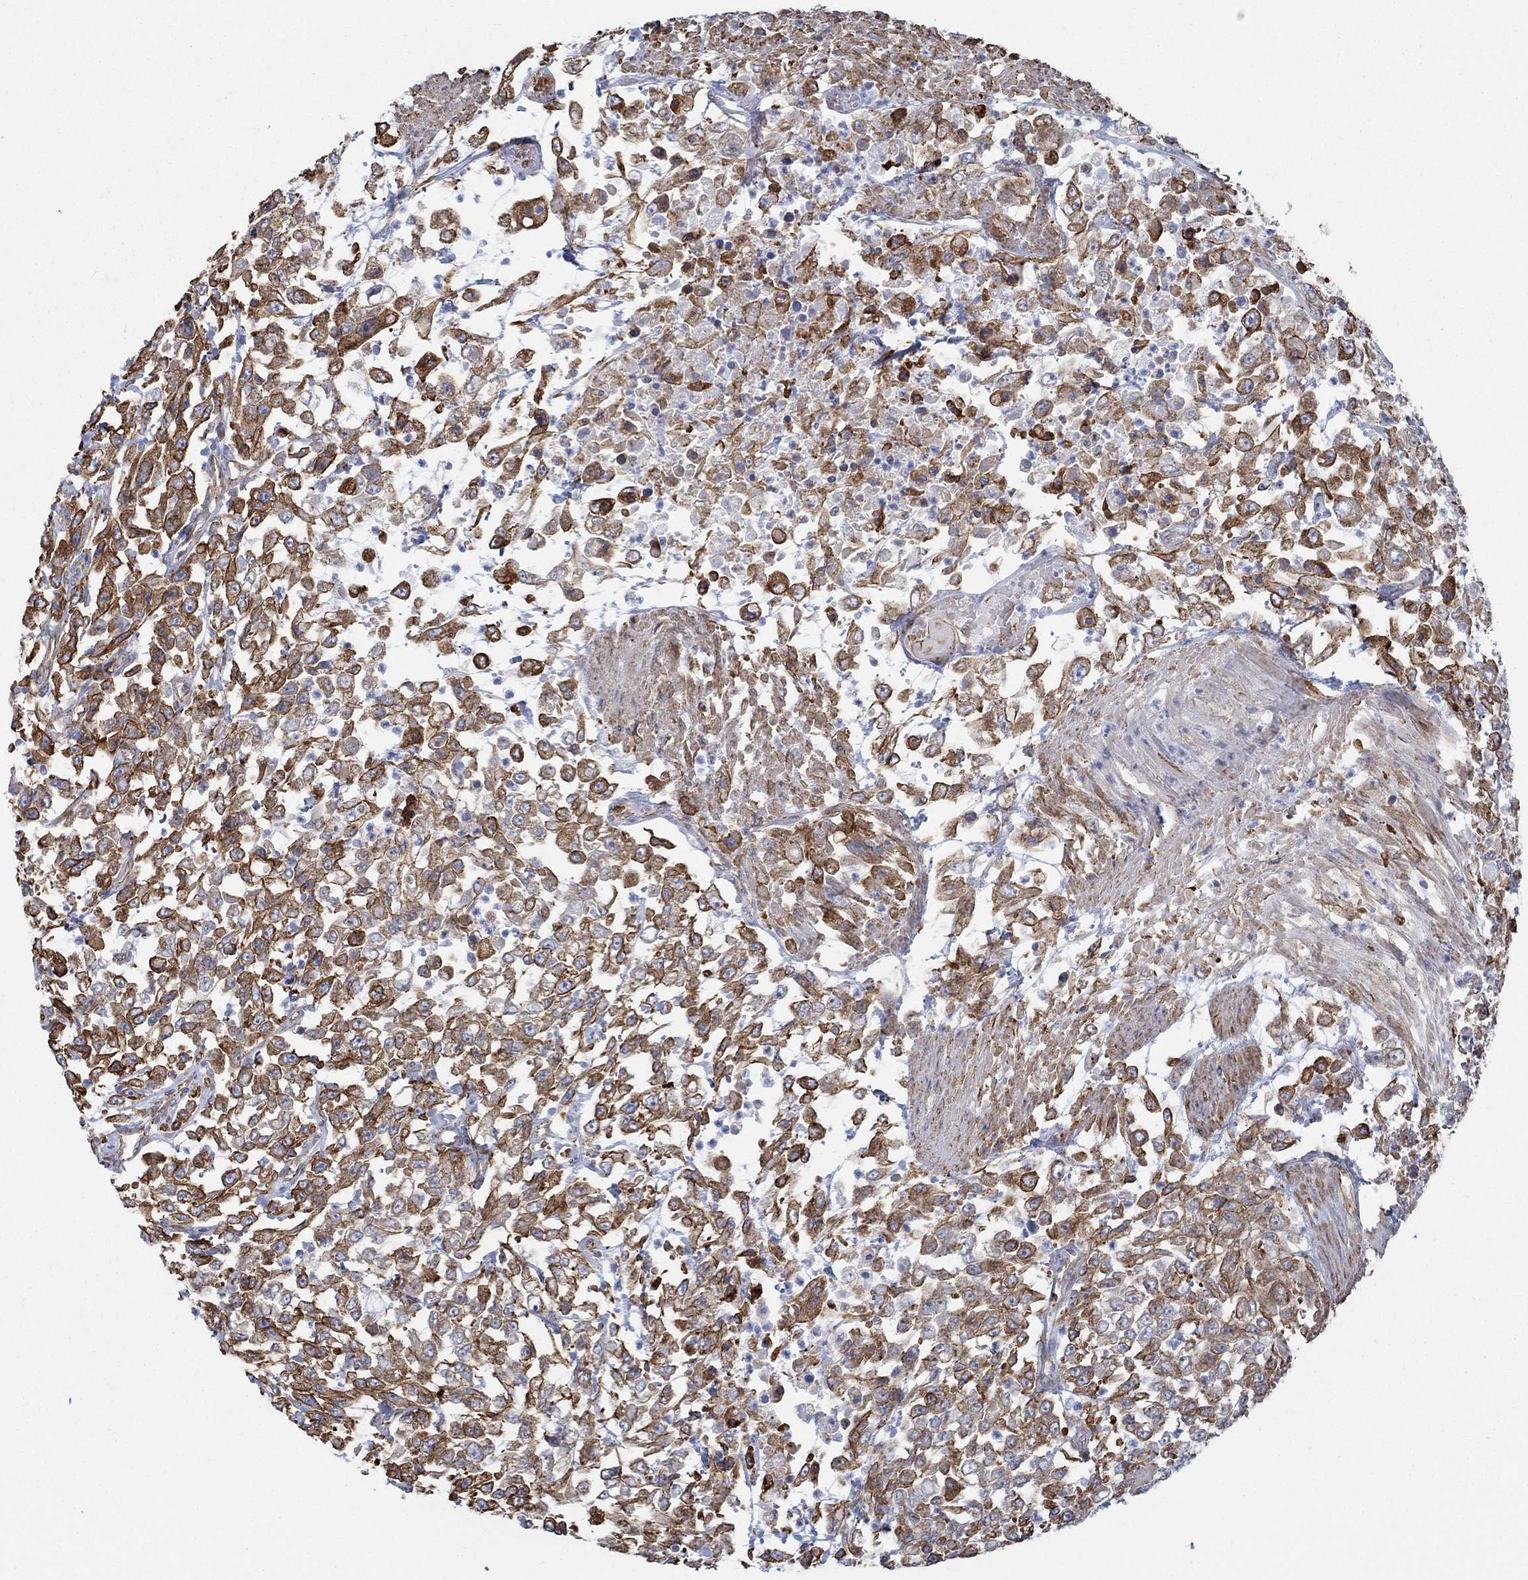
{"staining": {"intensity": "strong", "quantity": "25%-75%", "location": "cytoplasmic/membranous"}, "tissue": "urothelial cancer", "cell_type": "Tumor cells", "image_type": "cancer", "snomed": [{"axis": "morphology", "description": "Urothelial carcinoma, High grade"}, {"axis": "topography", "description": "Urinary bladder"}], "caption": "Tumor cells reveal high levels of strong cytoplasmic/membranous expression in approximately 25%-75% of cells in urothelial cancer.", "gene": "STC2", "patient": {"sex": "male", "age": 46}}